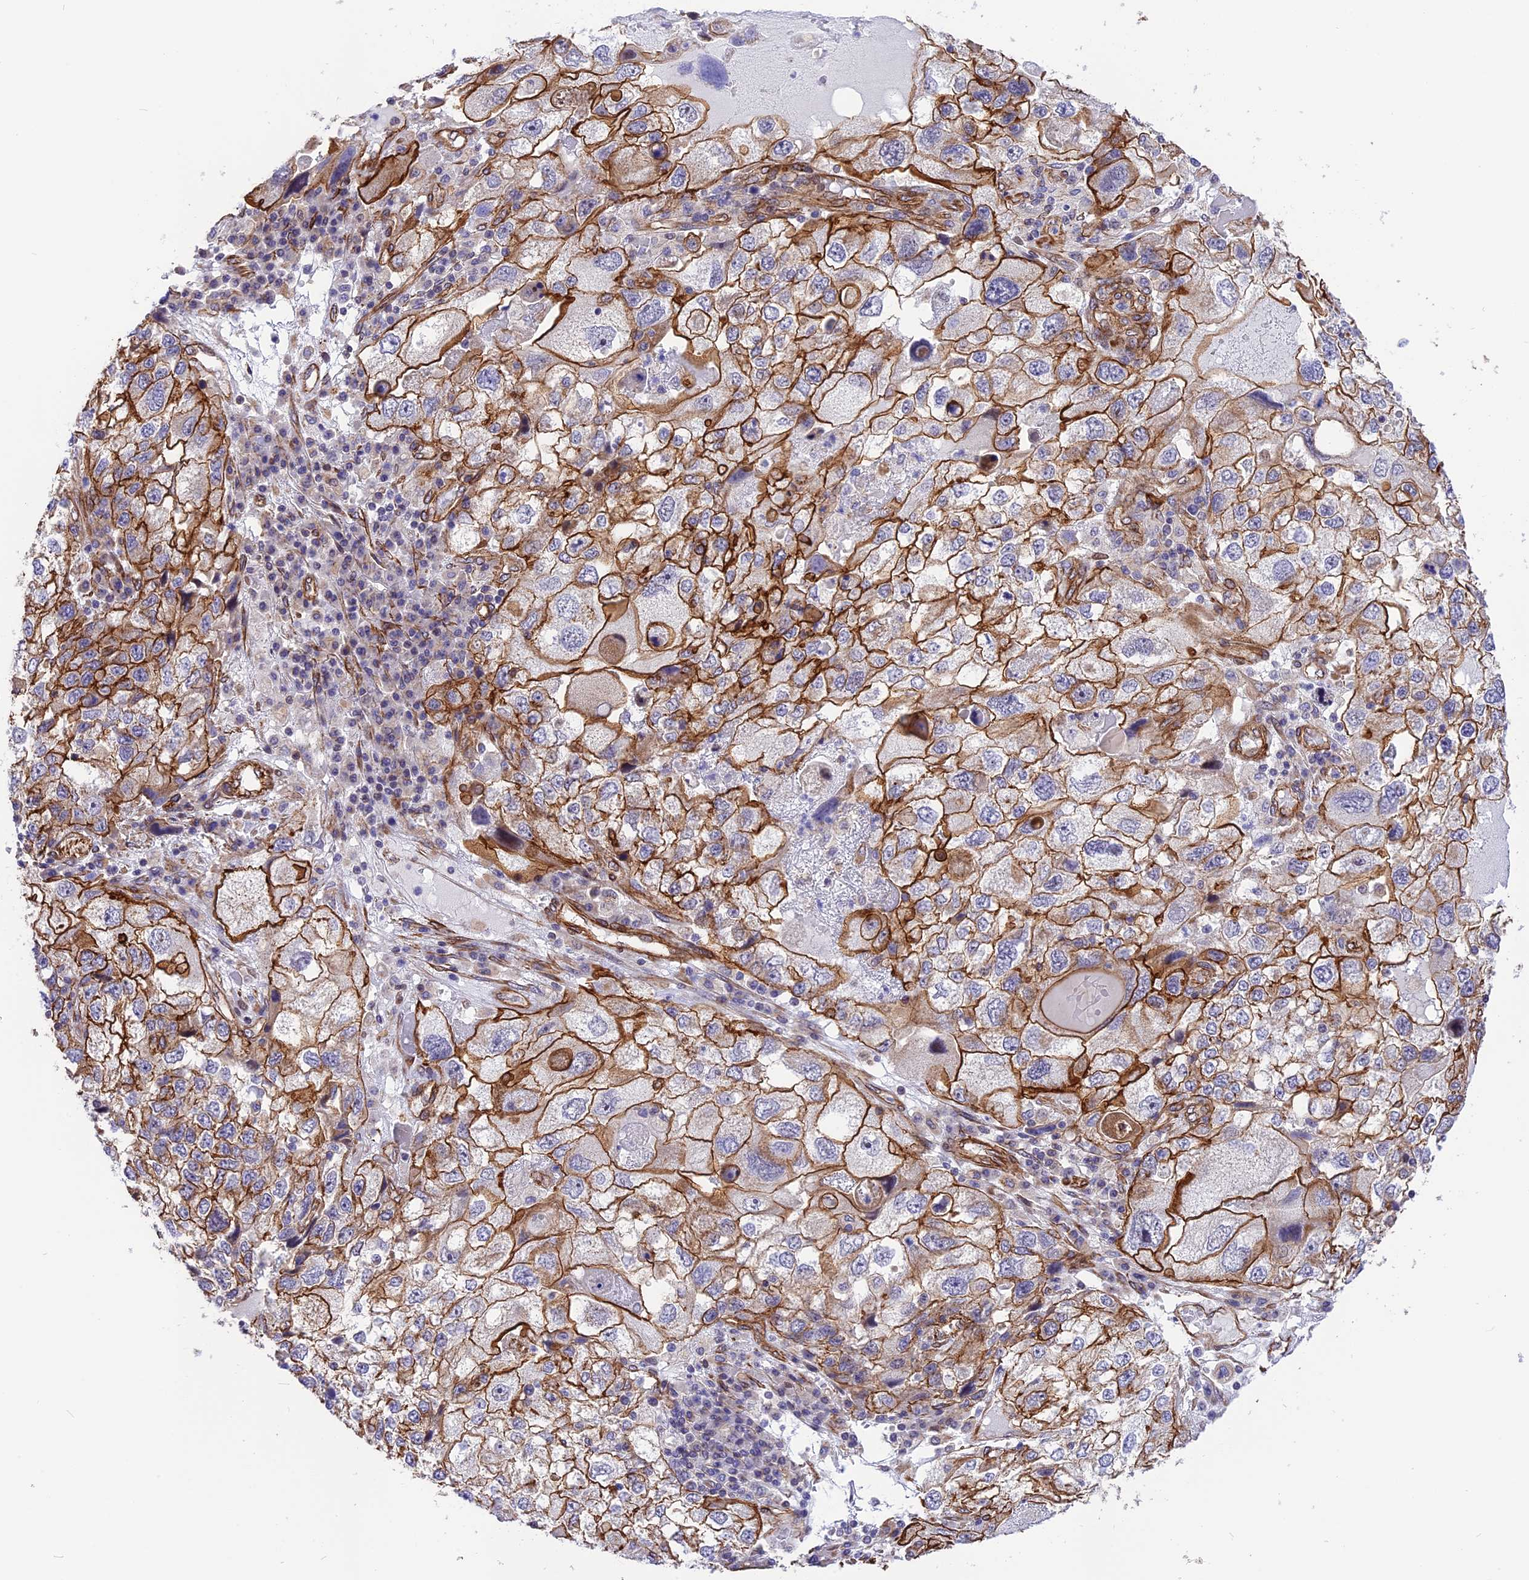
{"staining": {"intensity": "strong", "quantity": ">75%", "location": "cytoplasmic/membranous"}, "tissue": "endometrial cancer", "cell_type": "Tumor cells", "image_type": "cancer", "snomed": [{"axis": "morphology", "description": "Adenocarcinoma, NOS"}, {"axis": "topography", "description": "Endometrium"}], "caption": "DAB (3,3'-diaminobenzidine) immunohistochemical staining of human adenocarcinoma (endometrial) reveals strong cytoplasmic/membranous protein positivity in about >75% of tumor cells.", "gene": "R3HDM4", "patient": {"sex": "female", "age": 49}}